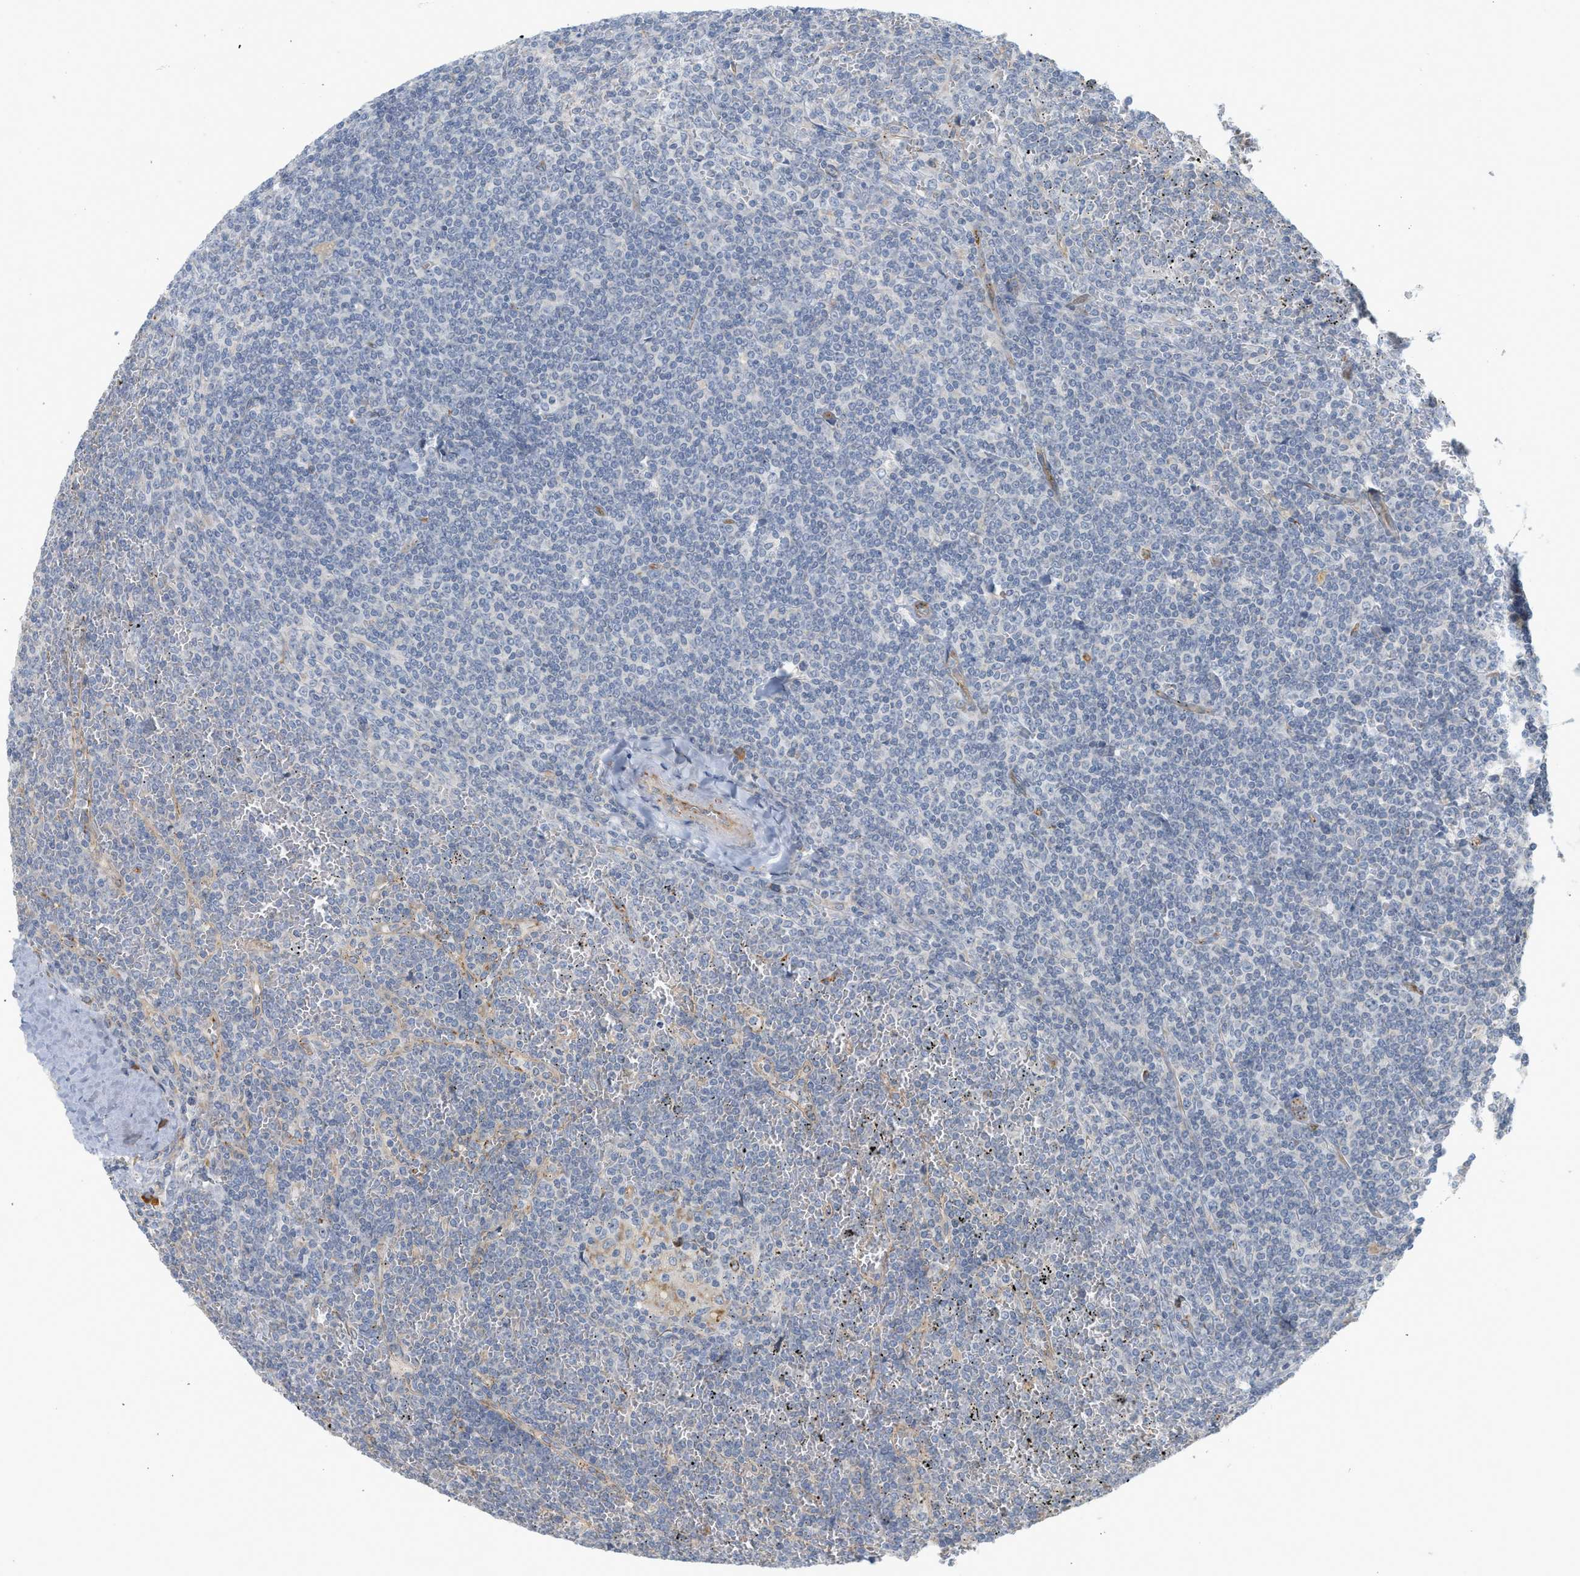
{"staining": {"intensity": "negative", "quantity": "none", "location": "none"}, "tissue": "lymphoma", "cell_type": "Tumor cells", "image_type": "cancer", "snomed": [{"axis": "morphology", "description": "Malignant lymphoma, non-Hodgkin's type, Low grade"}, {"axis": "topography", "description": "Spleen"}], "caption": "The immunohistochemistry photomicrograph has no significant positivity in tumor cells of lymphoma tissue.", "gene": "SVOP", "patient": {"sex": "female", "age": 19}}